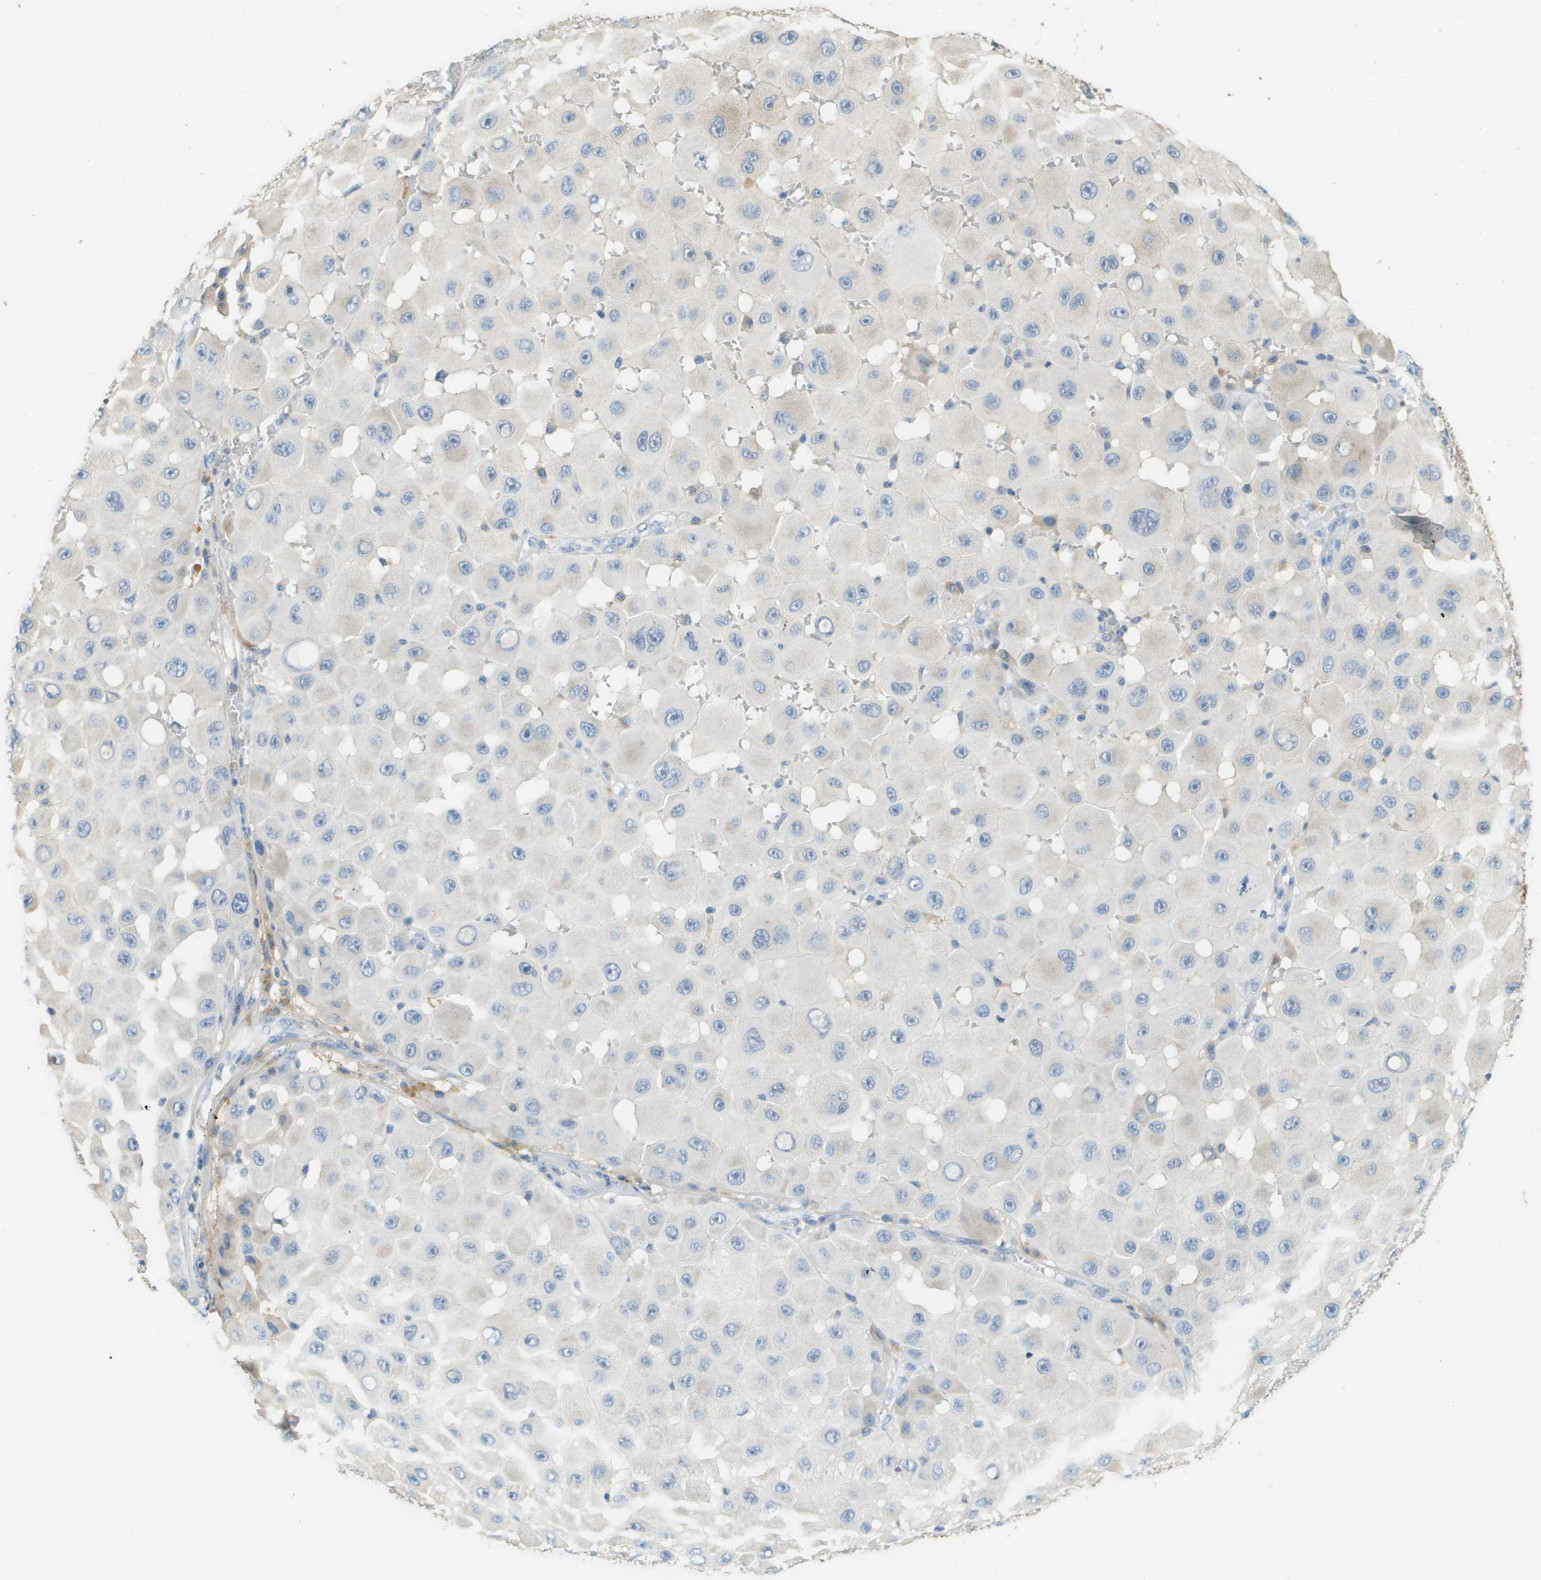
{"staining": {"intensity": "negative", "quantity": "none", "location": "none"}, "tissue": "melanoma", "cell_type": "Tumor cells", "image_type": "cancer", "snomed": [{"axis": "morphology", "description": "Malignant melanoma, NOS"}, {"axis": "topography", "description": "Skin"}], "caption": "Immunohistochemistry micrograph of neoplastic tissue: malignant melanoma stained with DAB (3,3'-diaminobenzidine) demonstrates no significant protein staining in tumor cells. (Brightfield microscopy of DAB (3,3'-diaminobenzidine) immunohistochemistry (IHC) at high magnification).", "gene": "DCN", "patient": {"sex": "female", "age": 81}}